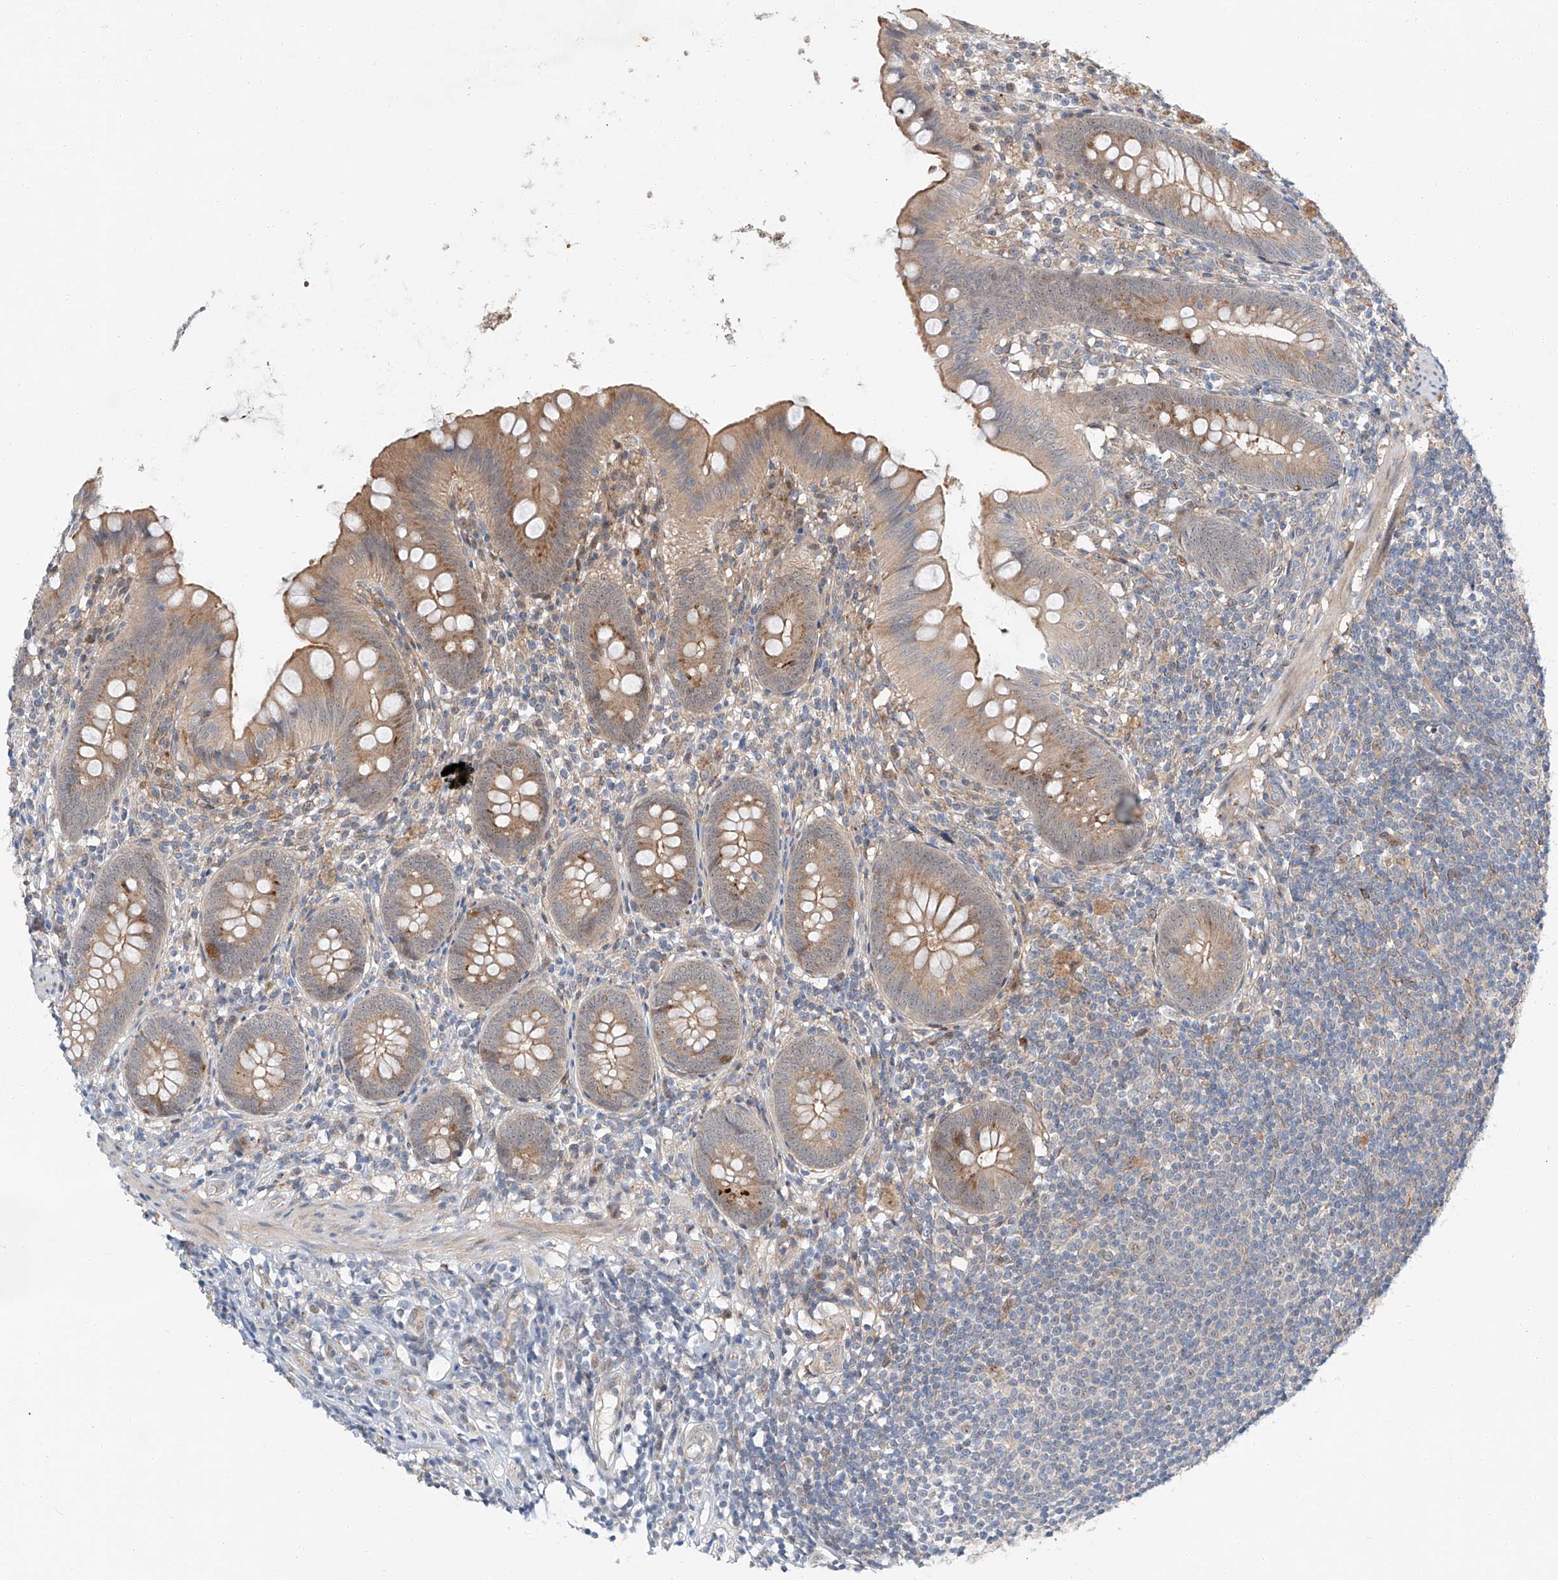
{"staining": {"intensity": "moderate", "quantity": "25%-75%", "location": "cytoplasmic/membranous"}, "tissue": "appendix", "cell_type": "Glandular cells", "image_type": "normal", "snomed": [{"axis": "morphology", "description": "Normal tissue, NOS"}, {"axis": "topography", "description": "Appendix"}], "caption": "Appendix stained for a protein demonstrates moderate cytoplasmic/membranous positivity in glandular cells. (DAB (3,3'-diaminobenzidine) = brown stain, brightfield microscopy at high magnification).", "gene": "CLDND1", "patient": {"sex": "female", "age": 62}}